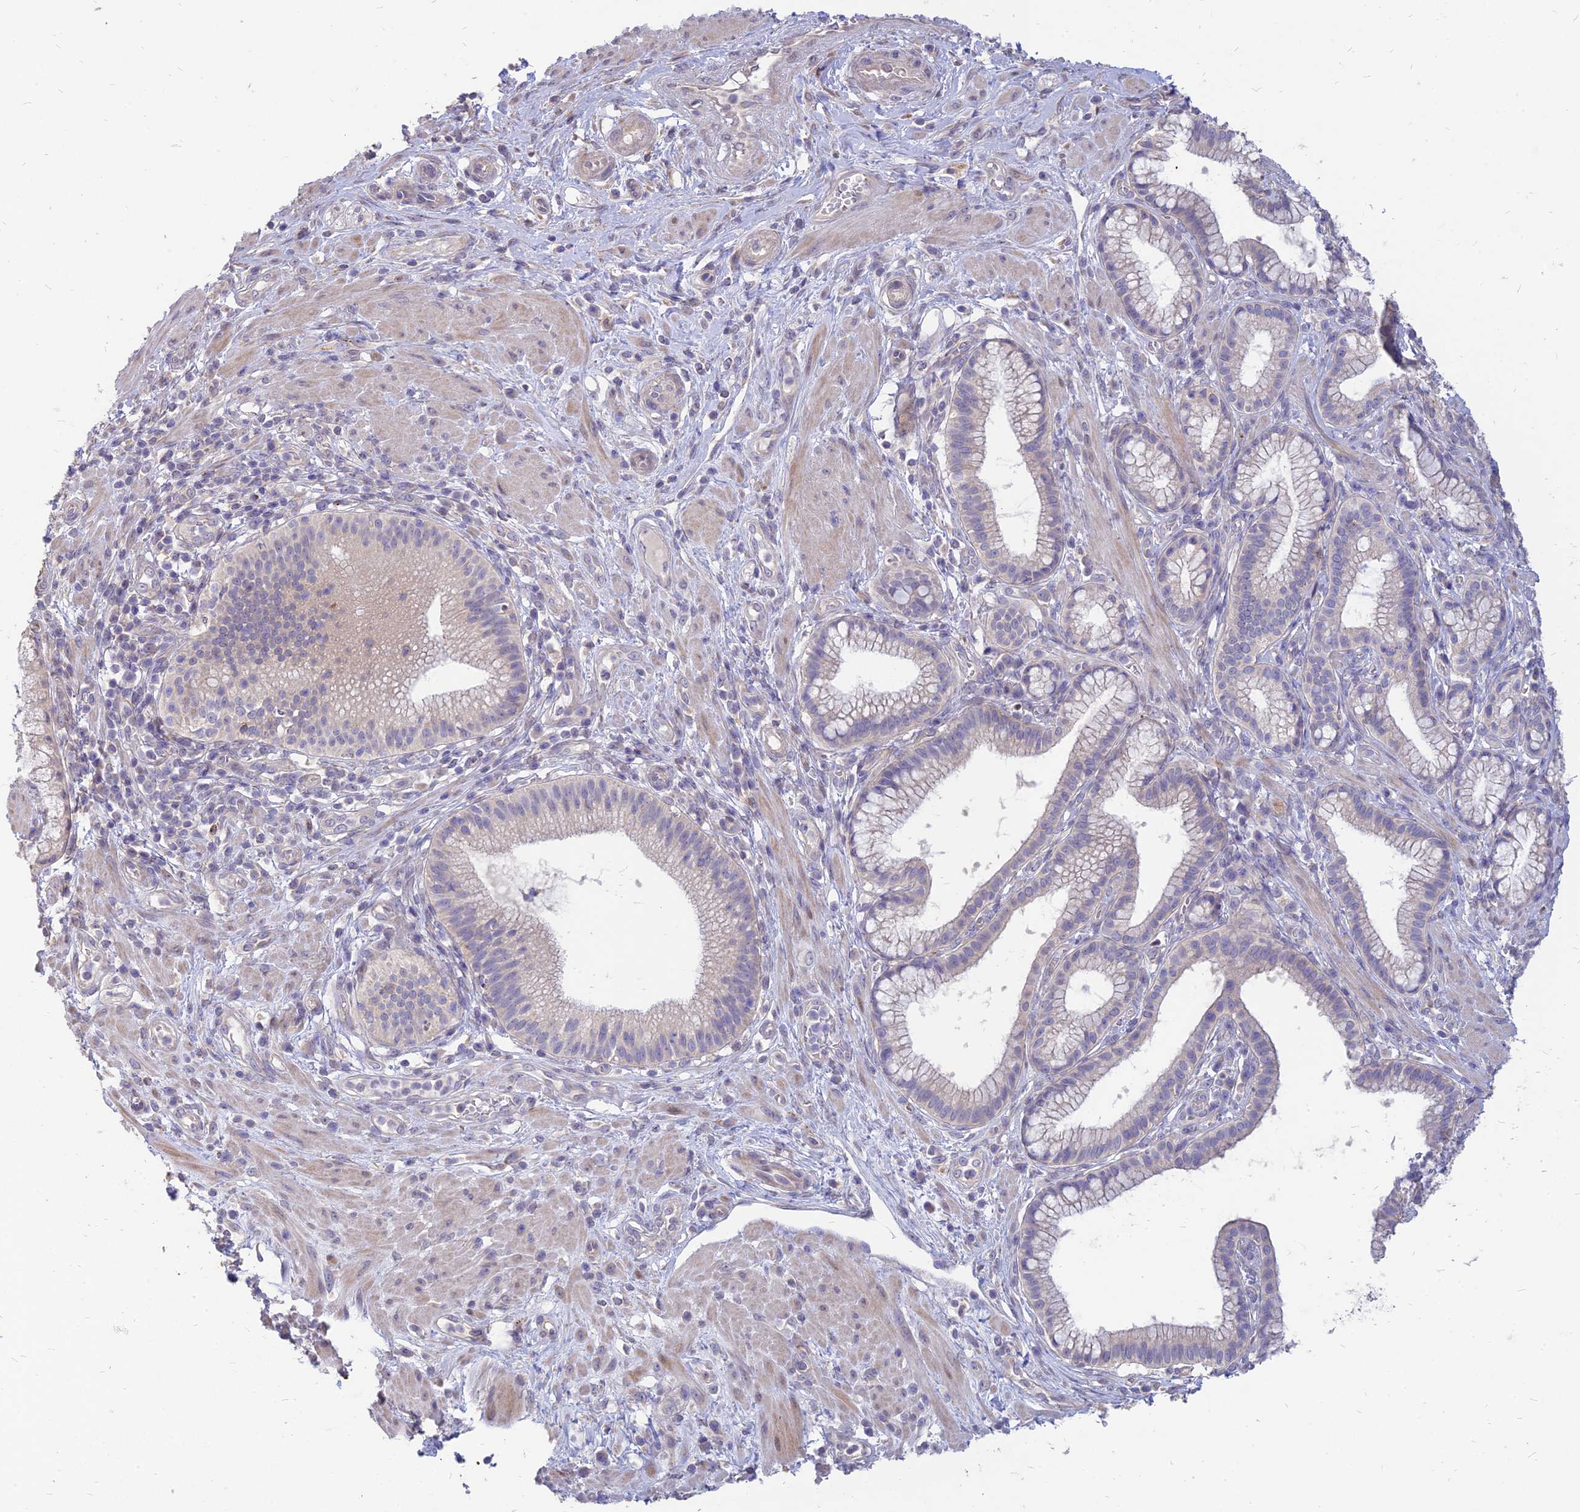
{"staining": {"intensity": "negative", "quantity": "none", "location": "none"}, "tissue": "pancreatic cancer", "cell_type": "Tumor cells", "image_type": "cancer", "snomed": [{"axis": "morphology", "description": "Adenocarcinoma, NOS"}, {"axis": "topography", "description": "Pancreas"}], "caption": "There is no significant staining in tumor cells of pancreatic cancer.", "gene": "ST3GAL6", "patient": {"sex": "male", "age": 72}}